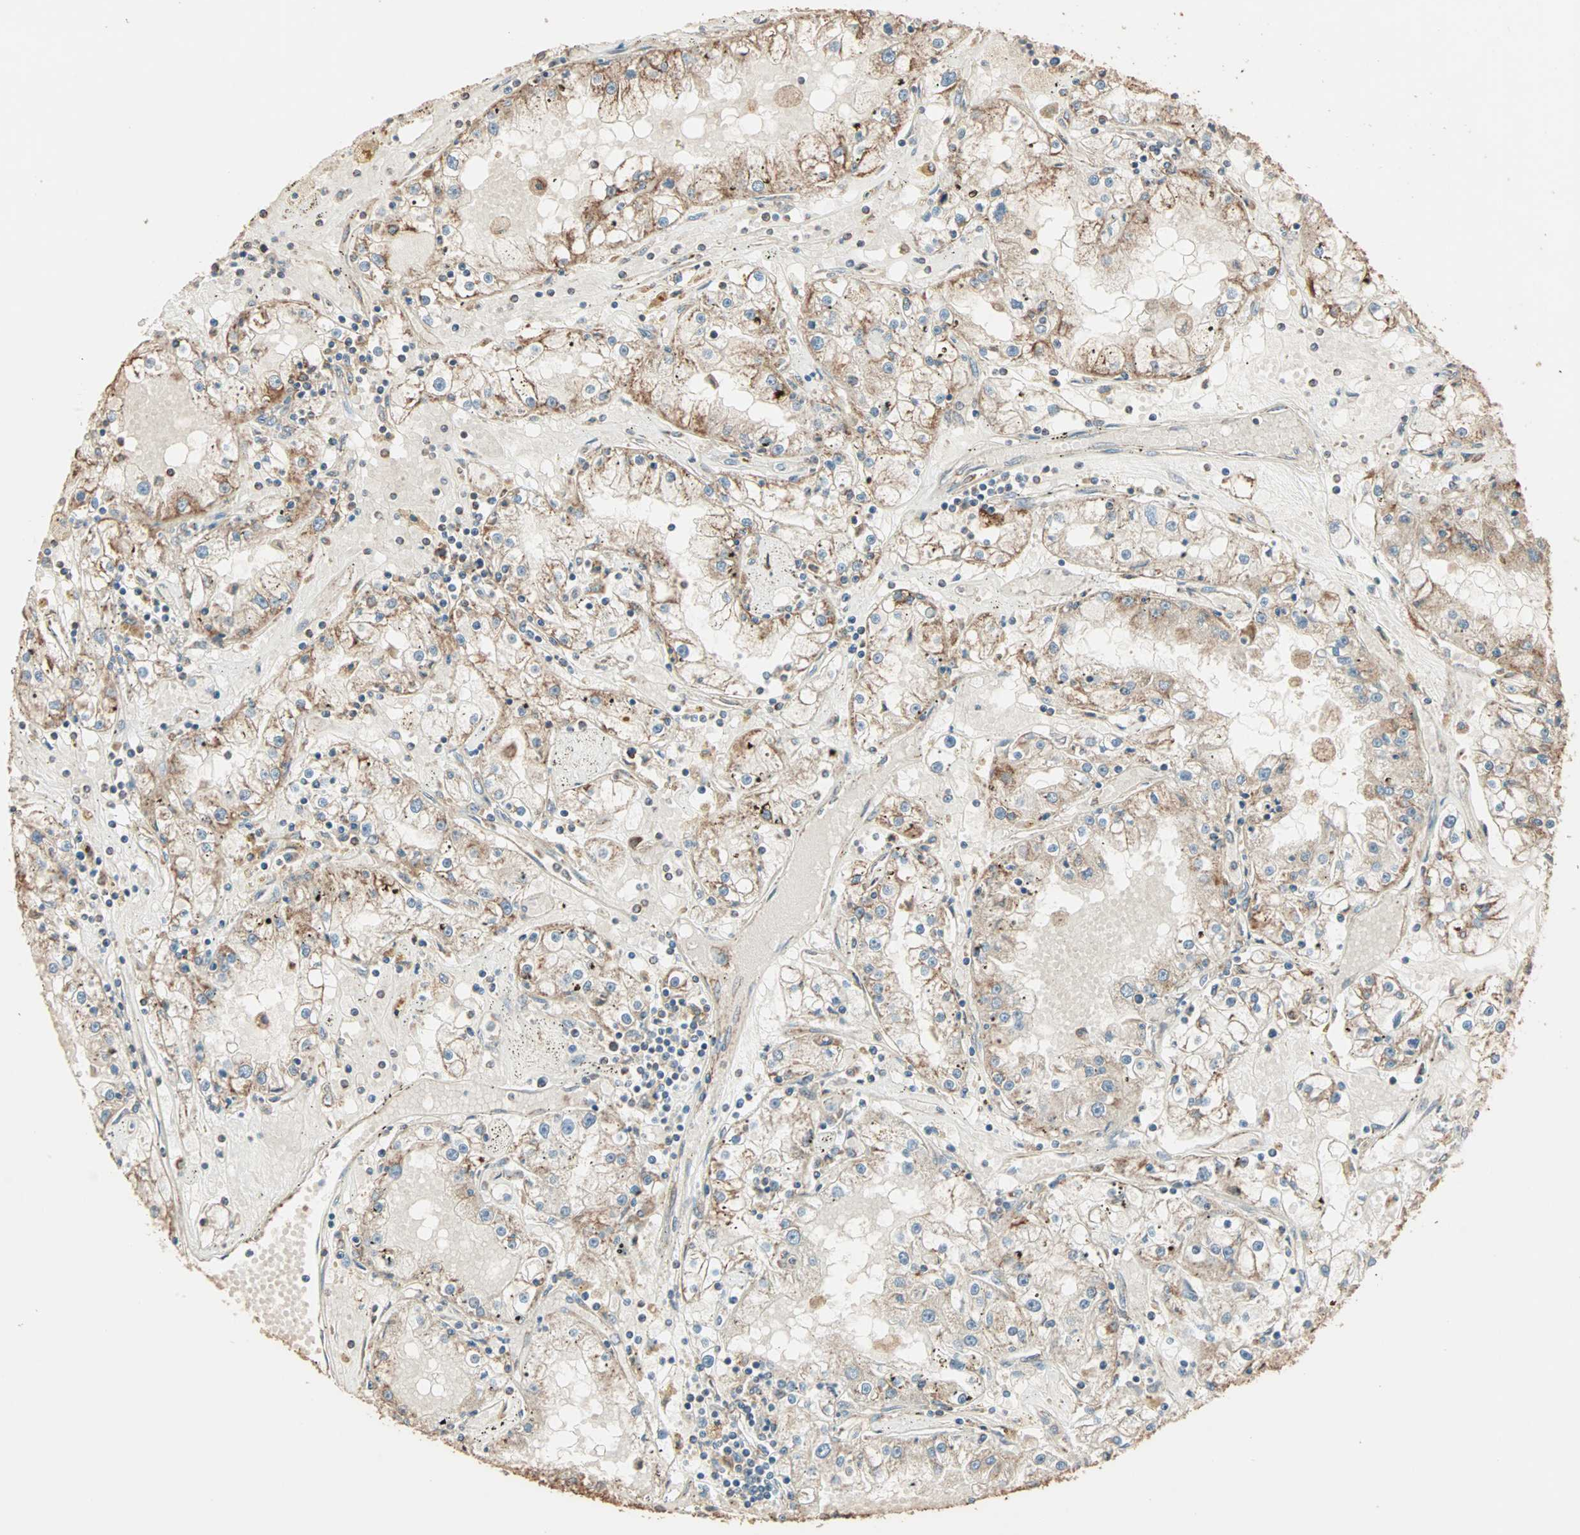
{"staining": {"intensity": "moderate", "quantity": "25%-75%", "location": "cytoplasmic/membranous"}, "tissue": "renal cancer", "cell_type": "Tumor cells", "image_type": "cancer", "snomed": [{"axis": "morphology", "description": "Adenocarcinoma, NOS"}, {"axis": "topography", "description": "Kidney"}], "caption": "Immunohistochemistry (IHC) (DAB (3,3'-diaminobenzidine)) staining of human renal adenocarcinoma shows moderate cytoplasmic/membranous protein positivity in about 25%-75% of tumor cells.", "gene": "EIF4G2", "patient": {"sex": "male", "age": 56}}